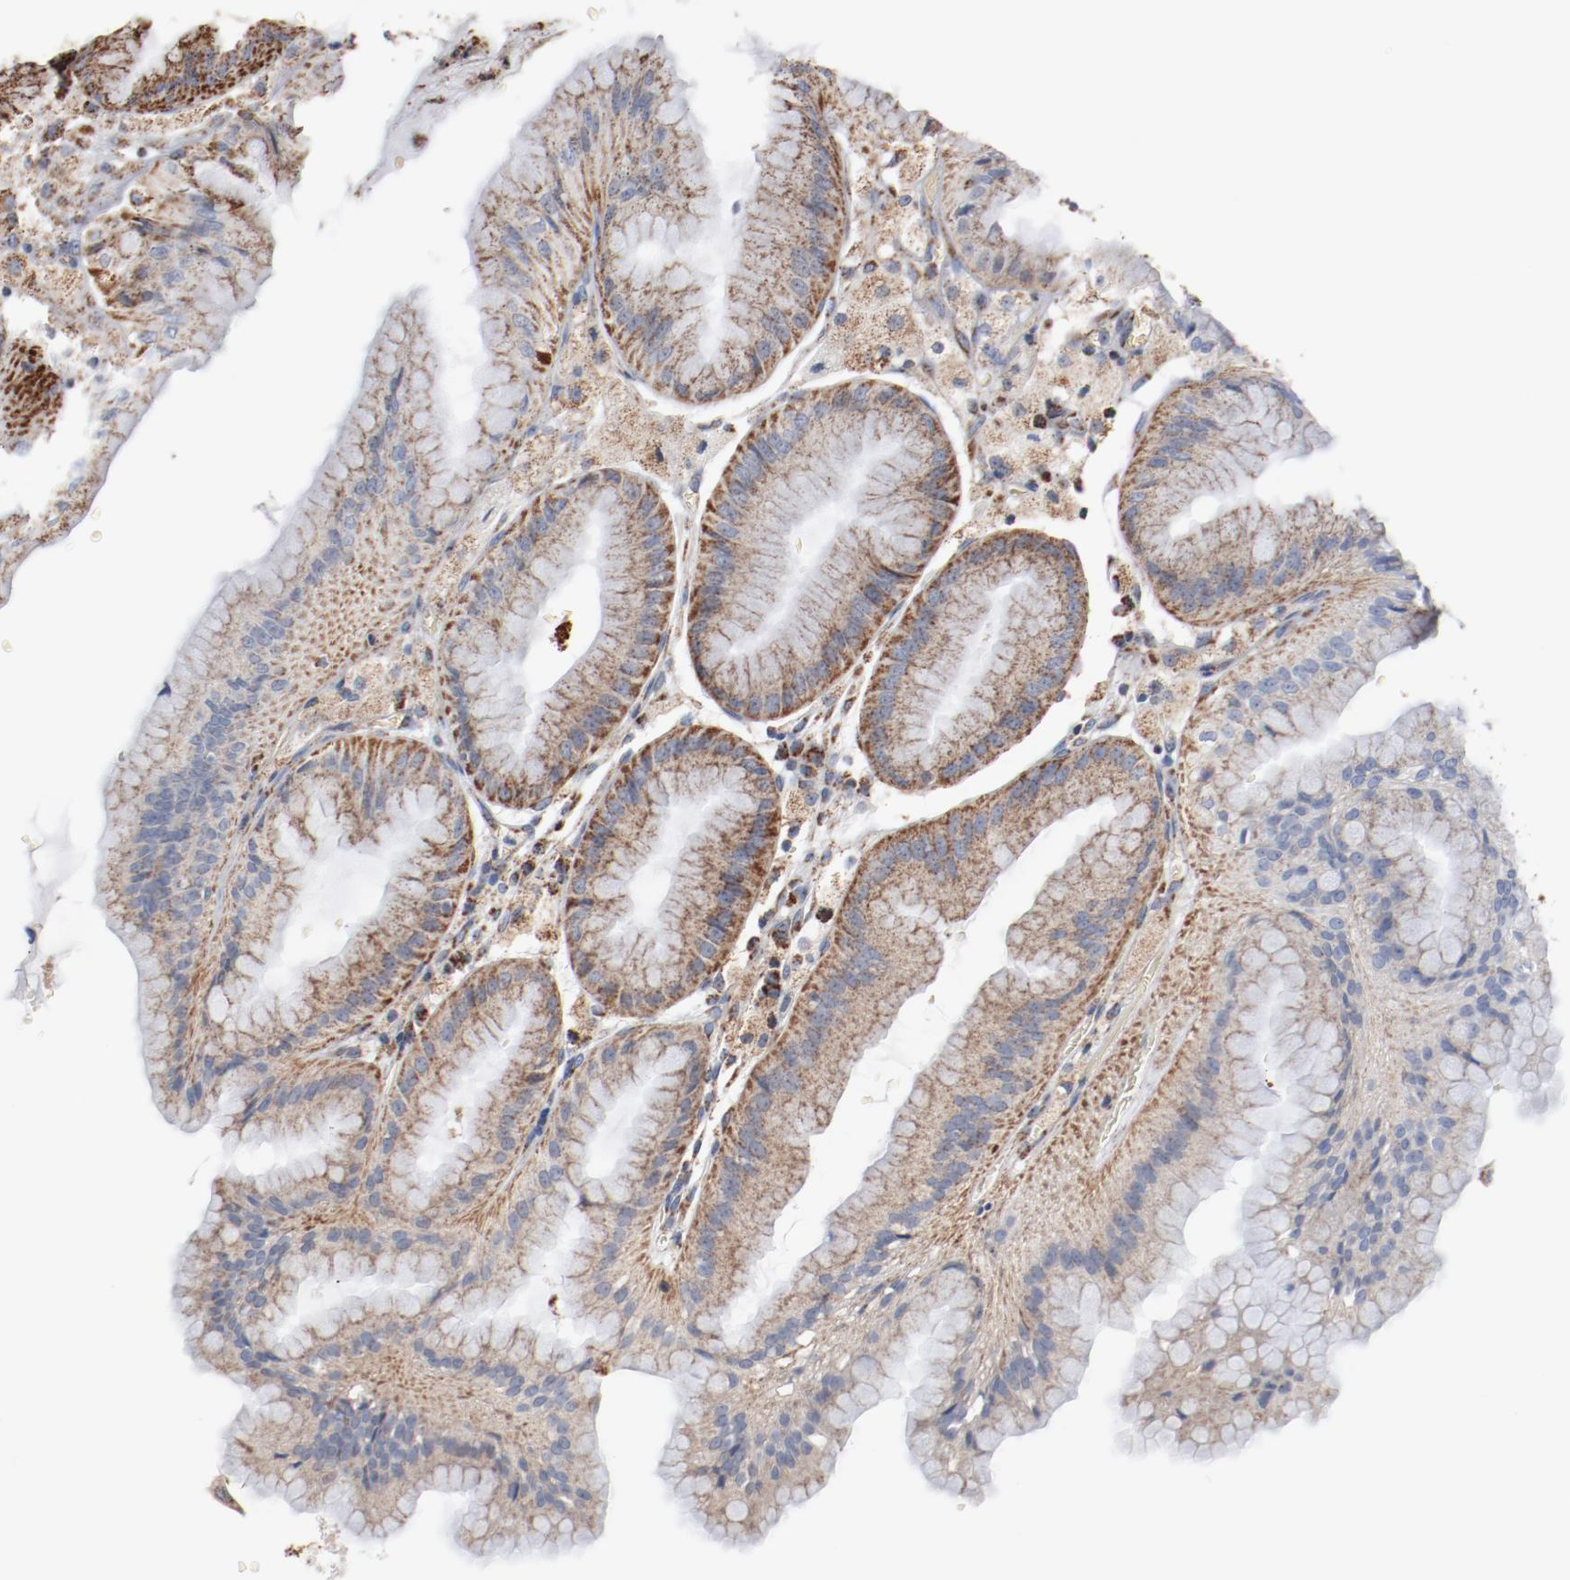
{"staining": {"intensity": "strong", "quantity": ">75%", "location": "cytoplasmic/membranous"}, "tissue": "stomach", "cell_type": "Glandular cells", "image_type": "normal", "snomed": [{"axis": "morphology", "description": "Normal tissue, NOS"}, {"axis": "topography", "description": "Stomach, lower"}], "caption": "An immunohistochemistry (IHC) photomicrograph of normal tissue is shown. Protein staining in brown labels strong cytoplasmic/membranous positivity in stomach within glandular cells. (brown staining indicates protein expression, while blue staining denotes nuclei).", "gene": "NDUFS4", "patient": {"sex": "male", "age": 71}}